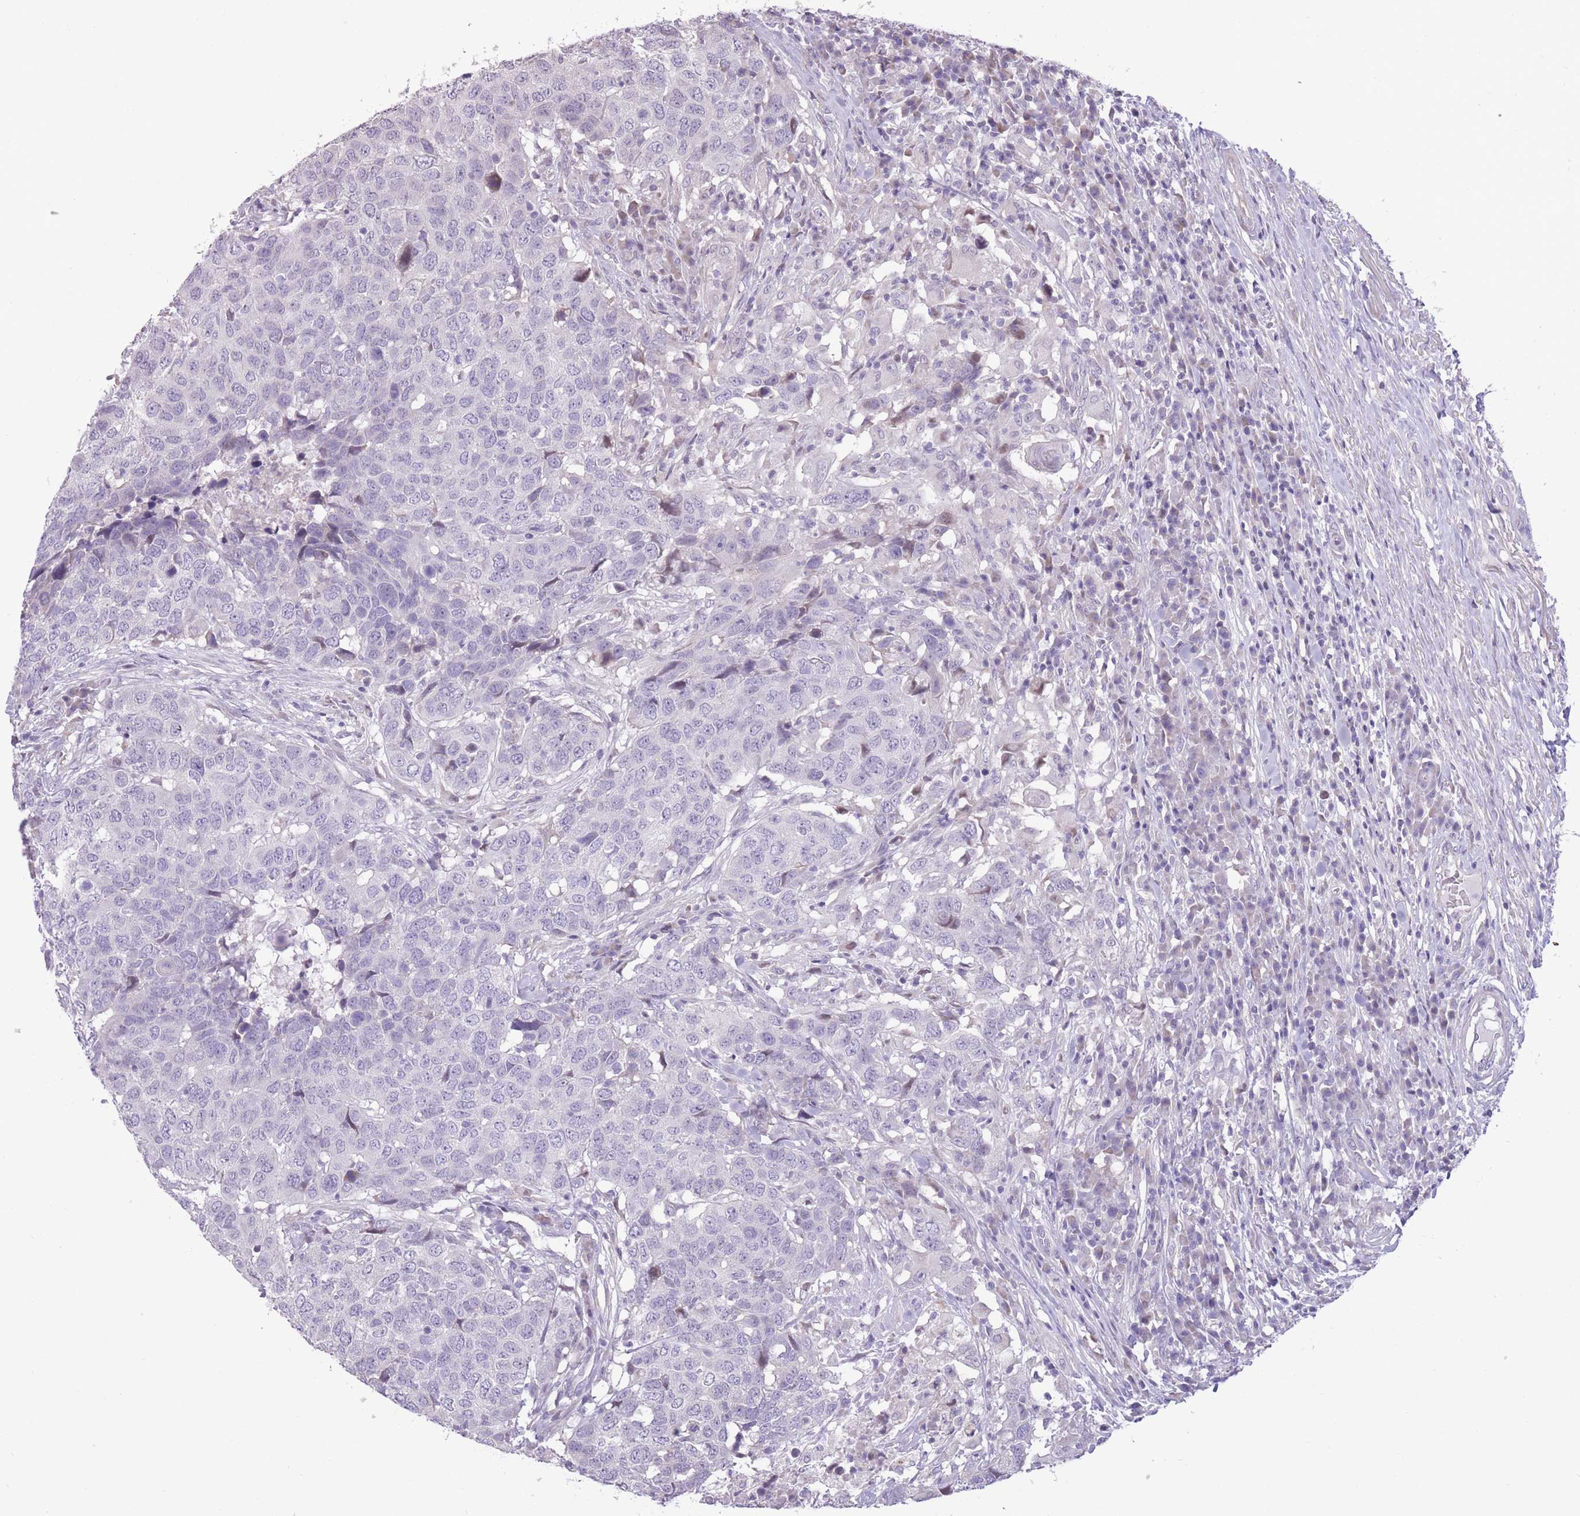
{"staining": {"intensity": "negative", "quantity": "none", "location": "none"}, "tissue": "head and neck cancer", "cell_type": "Tumor cells", "image_type": "cancer", "snomed": [{"axis": "morphology", "description": "Normal tissue, NOS"}, {"axis": "morphology", "description": "Squamous cell carcinoma, NOS"}, {"axis": "topography", "description": "Skeletal muscle"}, {"axis": "topography", "description": "Vascular tissue"}, {"axis": "topography", "description": "Peripheral nerve tissue"}, {"axis": "topography", "description": "Head-Neck"}], "caption": "An image of human head and neck squamous cell carcinoma is negative for staining in tumor cells.", "gene": "WDR70", "patient": {"sex": "male", "age": 66}}